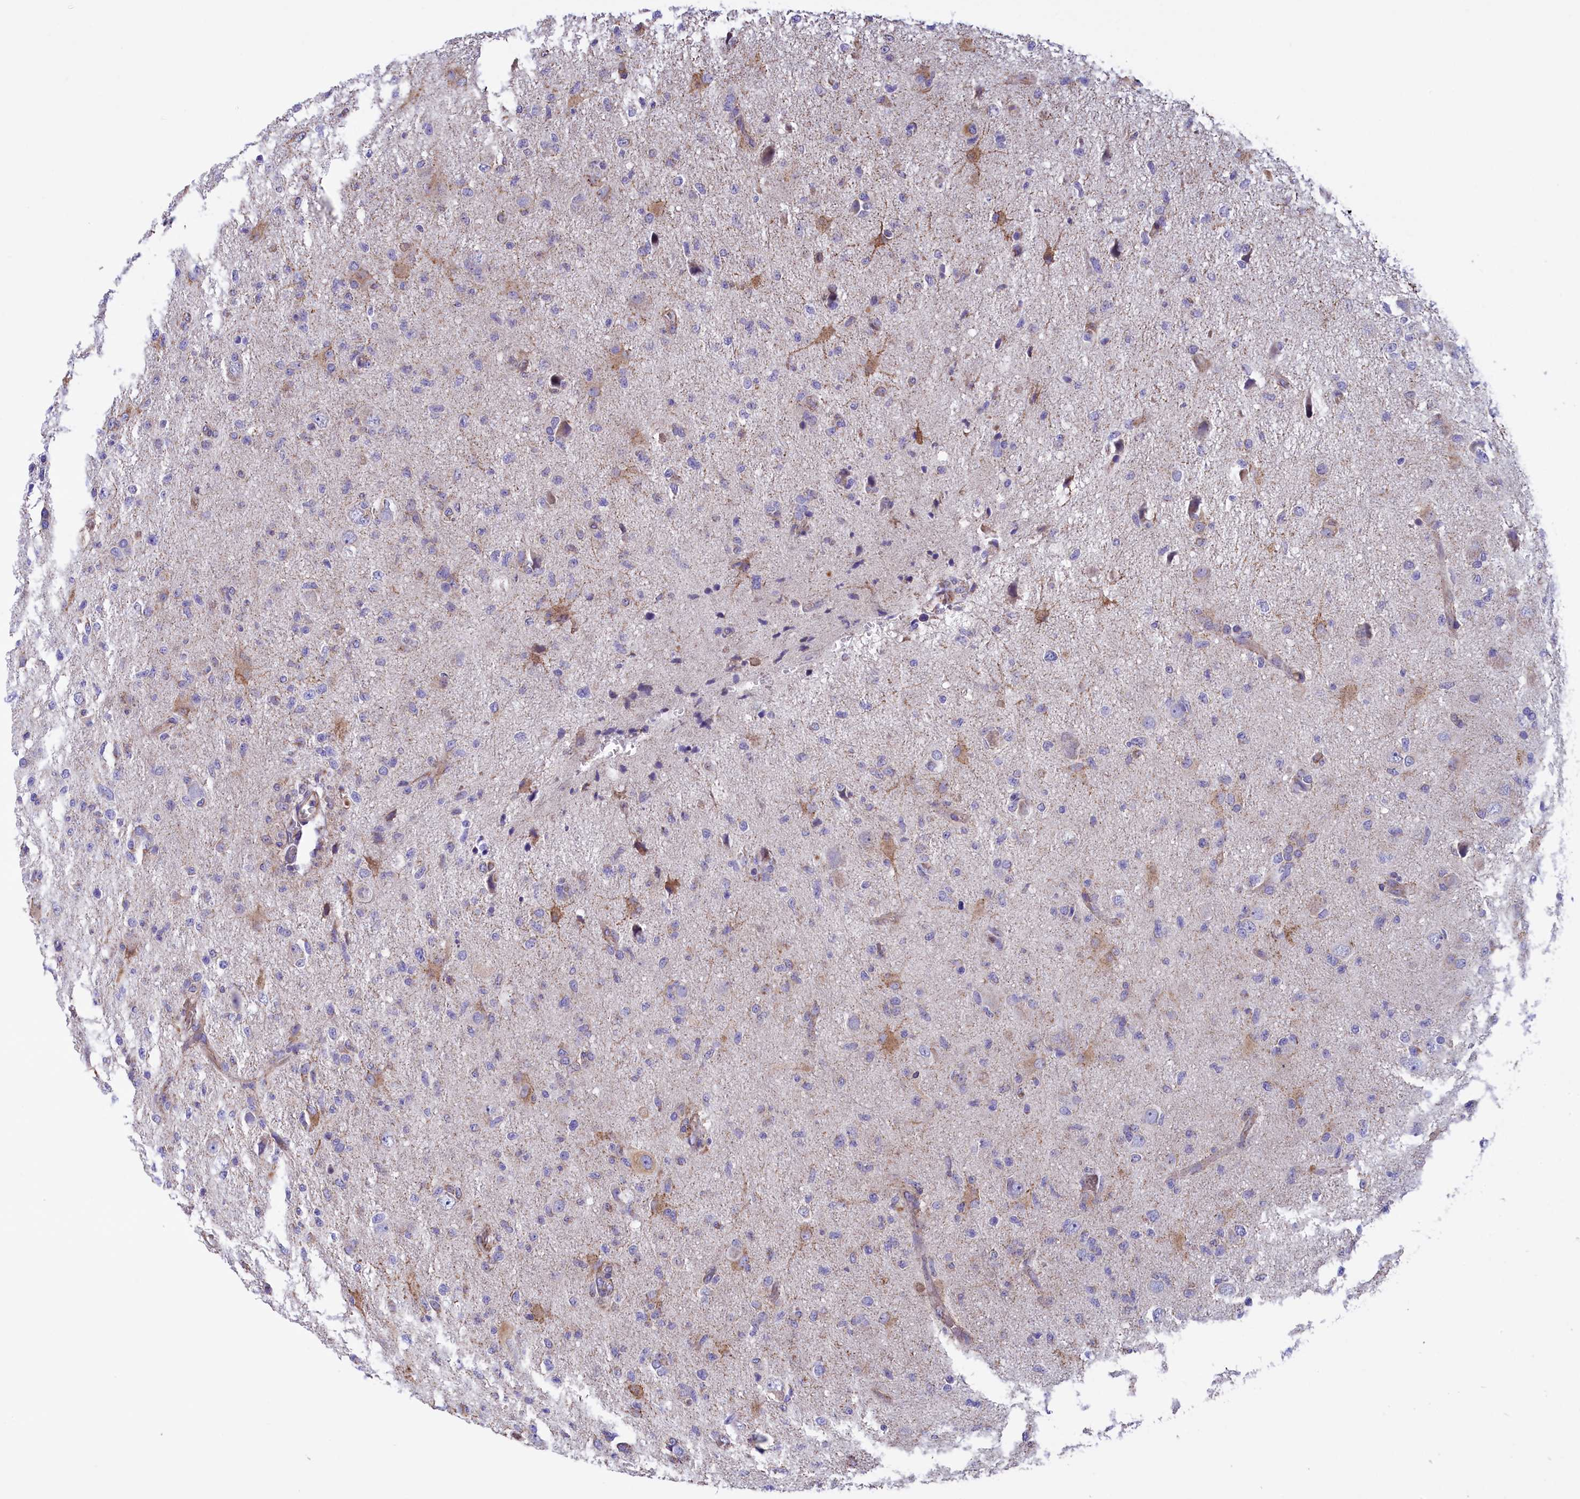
{"staining": {"intensity": "weak", "quantity": "<25%", "location": "cytoplasmic/membranous"}, "tissue": "glioma", "cell_type": "Tumor cells", "image_type": "cancer", "snomed": [{"axis": "morphology", "description": "Glioma, malignant, High grade"}, {"axis": "topography", "description": "Brain"}], "caption": "Tumor cells show no significant protein staining in glioma. (DAB (3,3'-diaminobenzidine) immunohistochemistry visualized using brightfield microscopy, high magnification).", "gene": "GATB", "patient": {"sex": "female", "age": 57}}